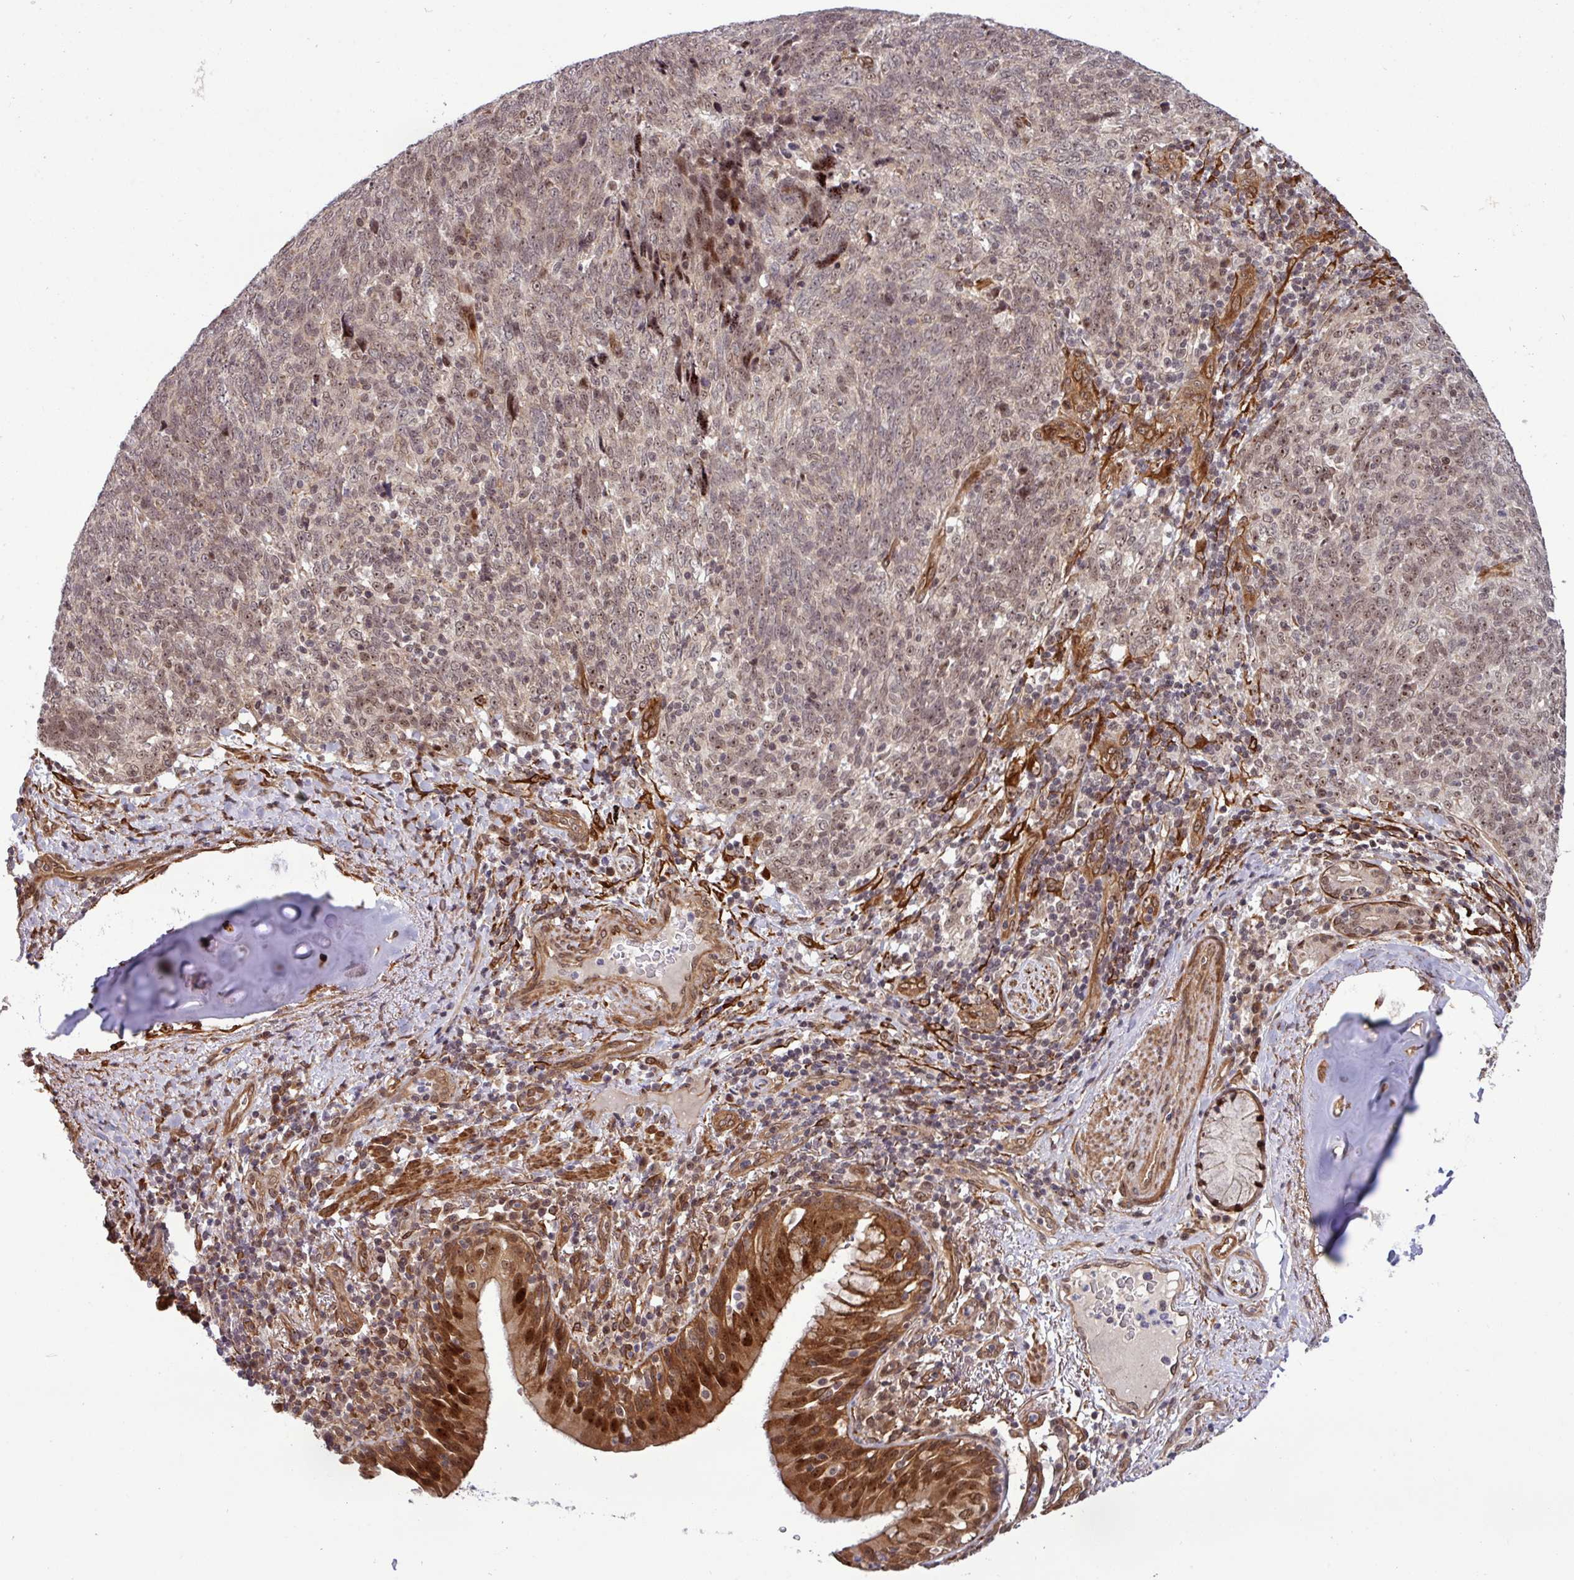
{"staining": {"intensity": "weak", "quantity": ">75%", "location": "nuclear"}, "tissue": "lung cancer", "cell_type": "Tumor cells", "image_type": "cancer", "snomed": [{"axis": "morphology", "description": "Squamous cell carcinoma, NOS"}, {"axis": "topography", "description": "Lung"}], "caption": "Lung cancer (squamous cell carcinoma) stained with DAB IHC reveals low levels of weak nuclear positivity in approximately >75% of tumor cells. The protein is stained brown, and the nuclei are stained in blue (DAB IHC with brightfield microscopy, high magnification).", "gene": "C7orf50", "patient": {"sex": "female", "age": 72}}